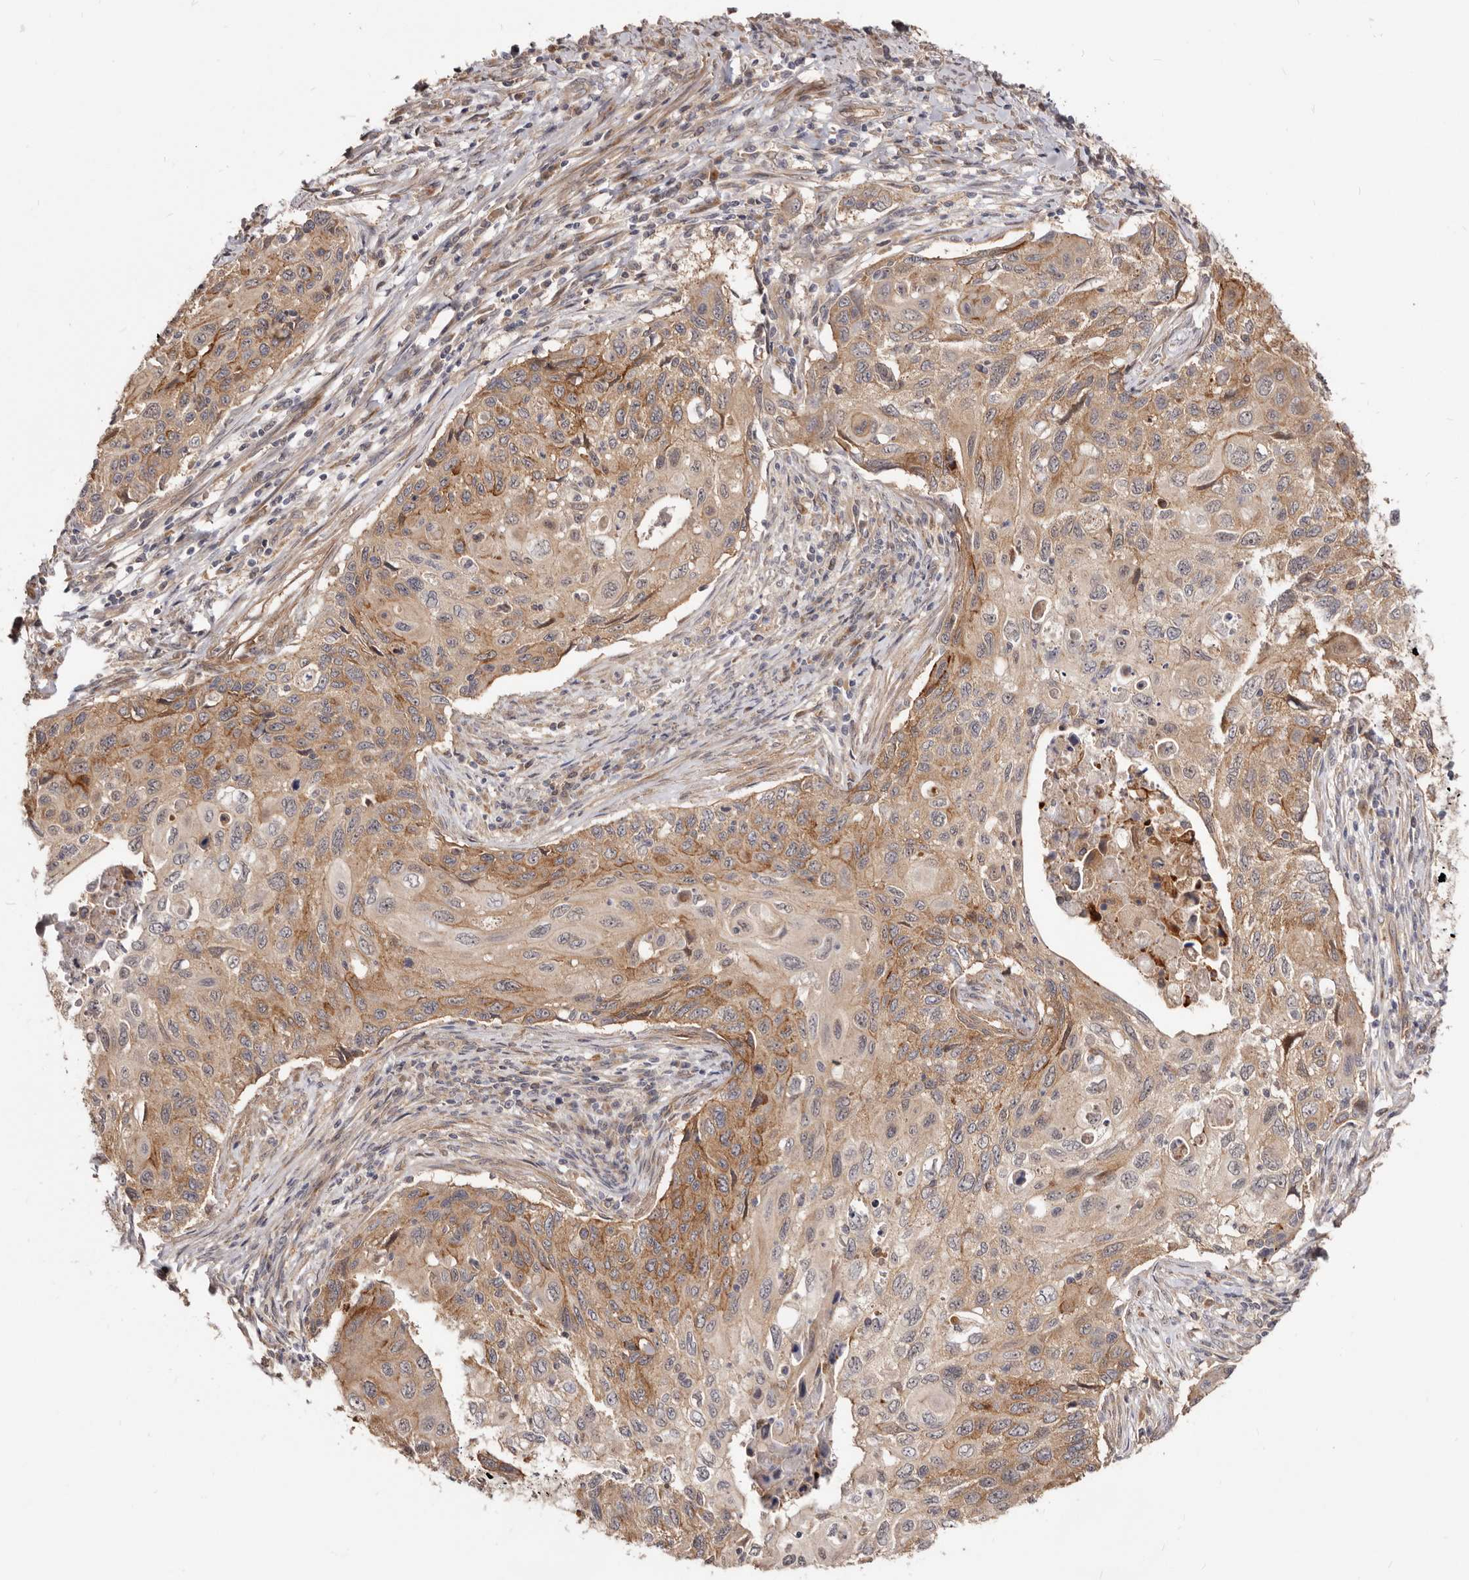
{"staining": {"intensity": "moderate", "quantity": ">75%", "location": "cytoplasmic/membranous"}, "tissue": "cervical cancer", "cell_type": "Tumor cells", "image_type": "cancer", "snomed": [{"axis": "morphology", "description": "Squamous cell carcinoma, NOS"}, {"axis": "topography", "description": "Cervix"}], "caption": "Squamous cell carcinoma (cervical) tissue shows moderate cytoplasmic/membranous expression in about >75% of tumor cells, visualized by immunohistochemistry.", "gene": "GPATCH4", "patient": {"sex": "female", "age": 70}}